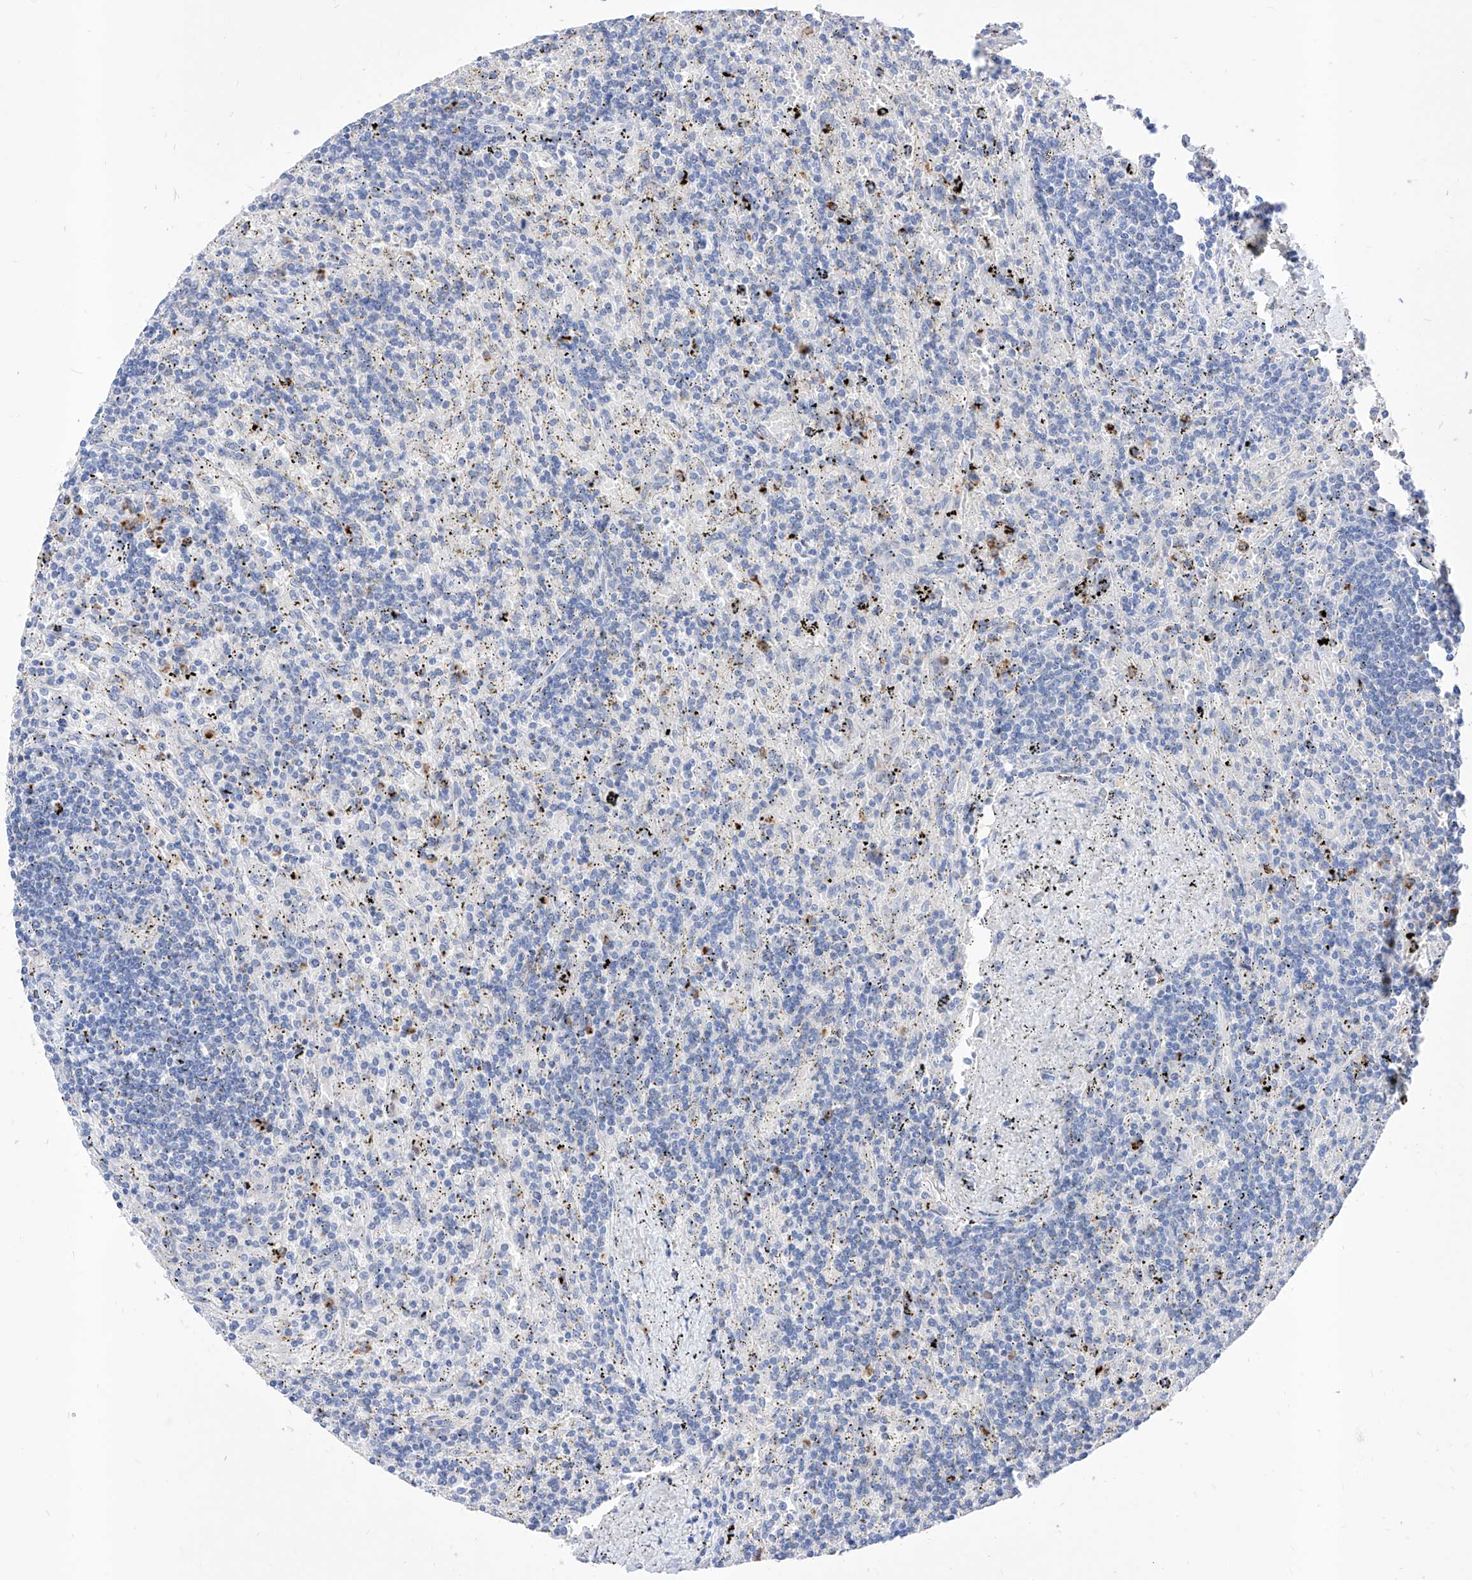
{"staining": {"intensity": "negative", "quantity": "none", "location": "none"}, "tissue": "lymphoma", "cell_type": "Tumor cells", "image_type": "cancer", "snomed": [{"axis": "morphology", "description": "Malignant lymphoma, non-Hodgkin's type, Low grade"}, {"axis": "topography", "description": "Spleen"}], "caption": "Tumor cells show no significant protein staining in malignant lymphoma, non-Hodgkin's type (low-grade).", "gene": "VAX1", "patient": {"sex": "male", "age": 76}}